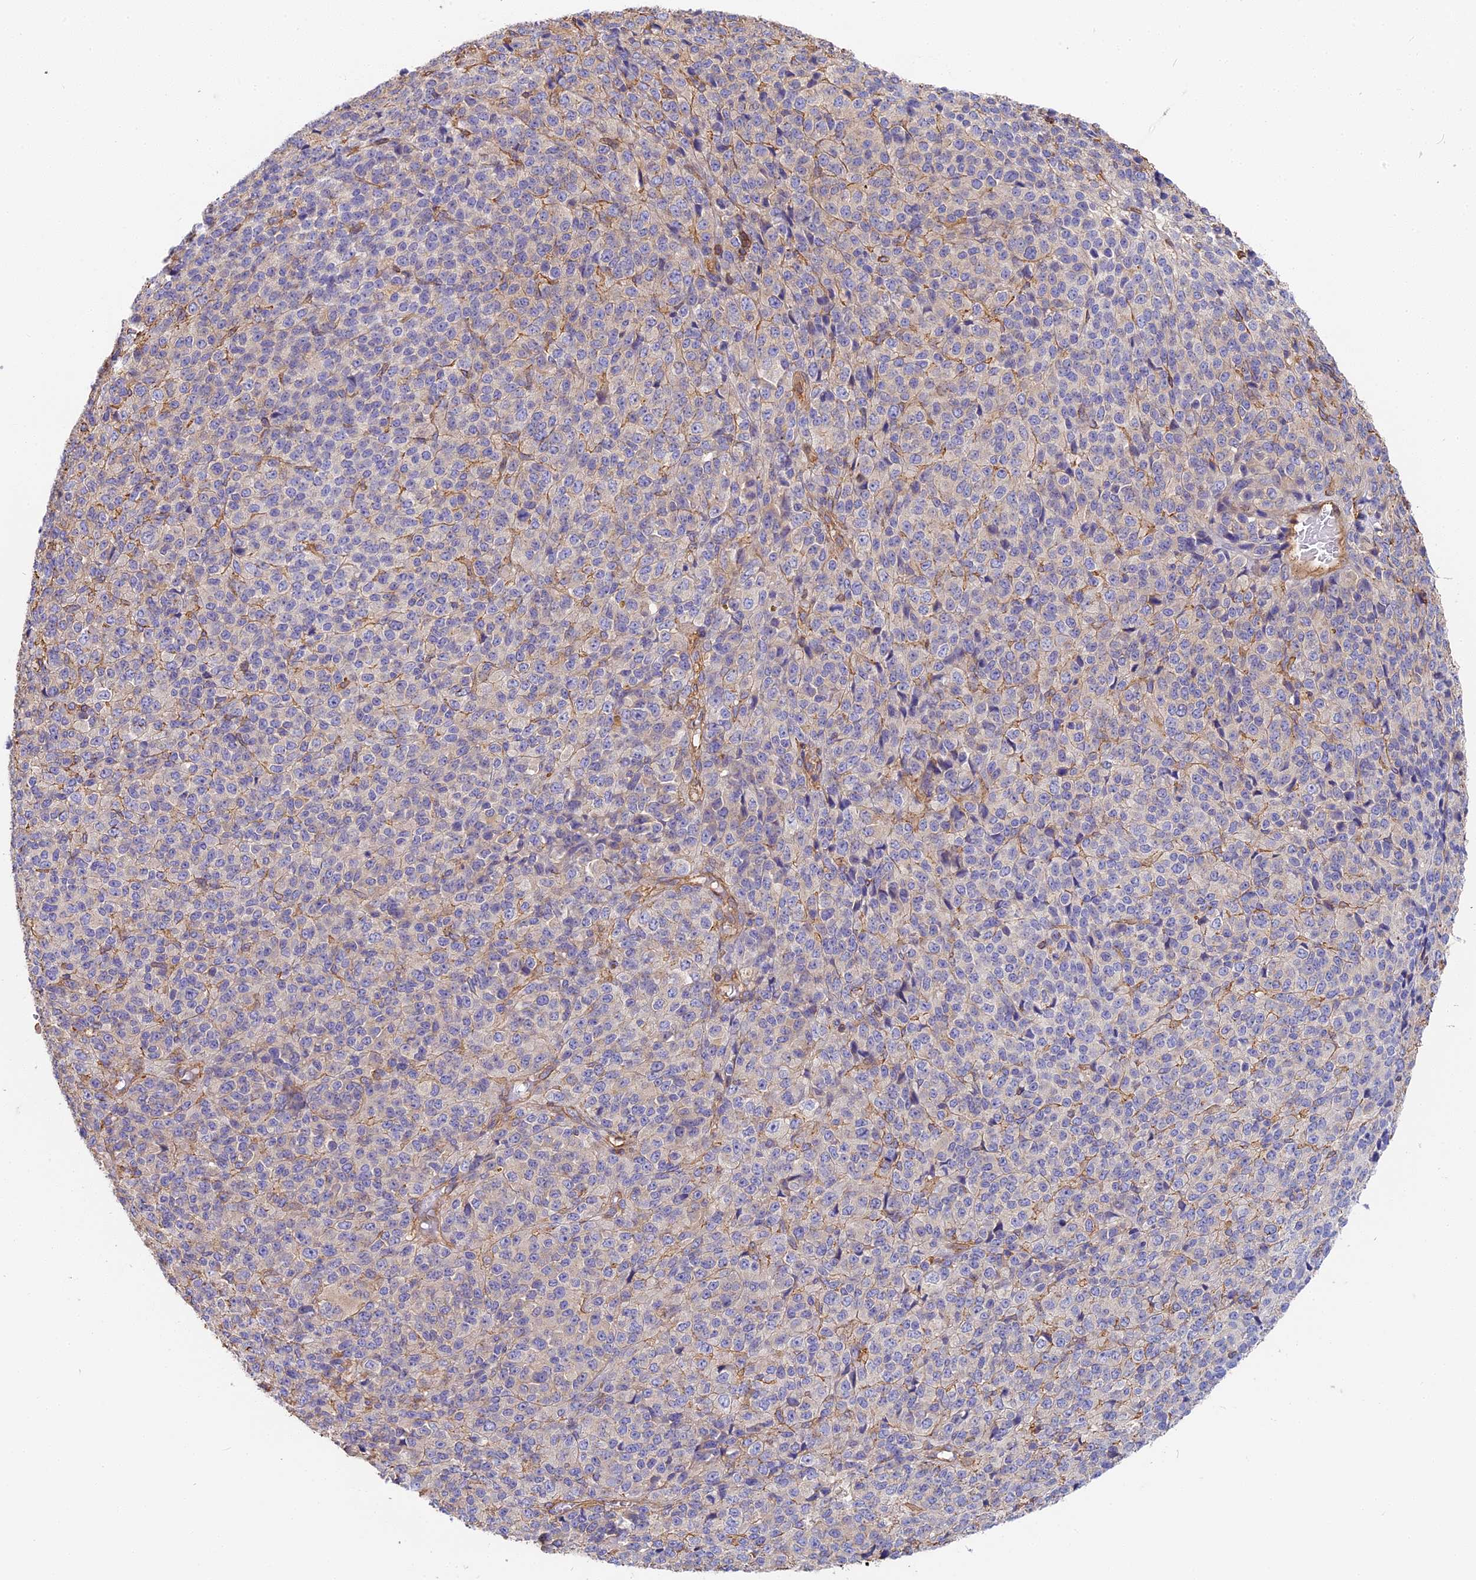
{"staining": {"intensity": "negative", "quantity": "none", "location": "none"}, "tissue": "melanoma", "cell_type": "Tumor cells", "image_type": "cancer", "snomed": [{"axis": "morphology", "description": "Malignant melanoma, Metastatic site"}, {"axis": "topography", "description": "Brain"}], "caption": "Tumor cells are negative for protein expression in human malignant melanoma (metastatic site).", "gene": "VPS18", "patient": {"sex": "female", "age": 56}}